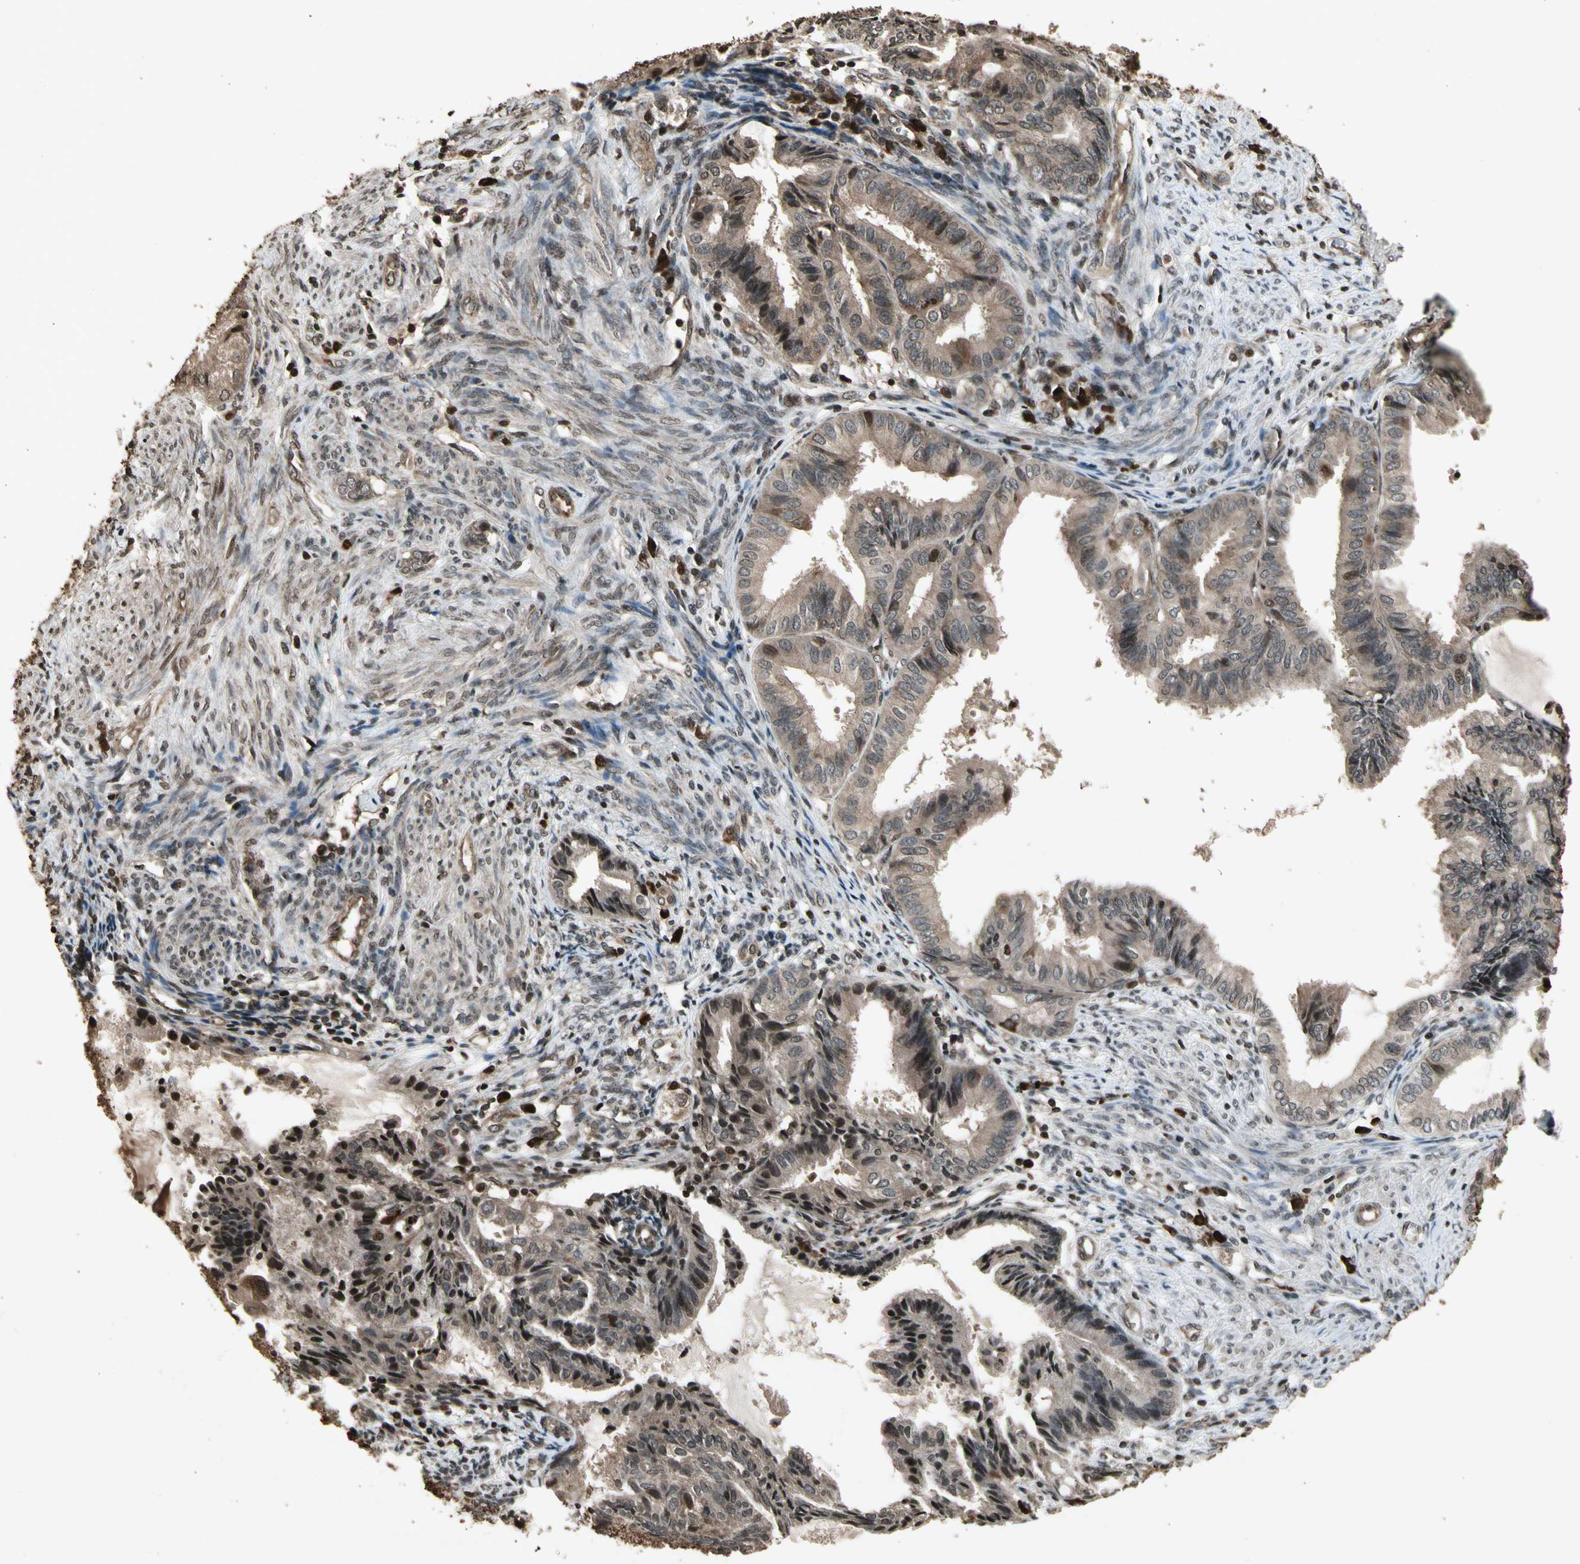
{"staining": {"intensity": "moderate", "quantity": ">75%", "location": "cytoplasmic/membranous,nuclear"}, "tissue": "endometrial cancer", "cell_type": "Tumor cells", "image_type": "cancer", "snomed": [{"axis": "morphology", "description": "Adenocarcinoma, NOS"}, {"axis": "topography", "description": "Endometrium"}], "caption": "Protein expression analysis of adenocarcinoma (endometrial) demonstrates moderate cytoplasmic/membranous and nuclear expression in approximately >75% of tumor cells. (DAB = brown stain, brightfield microscopy at high magnification).", "gene": "GLRX", "patient": {"sex": "female", "age": 86}}